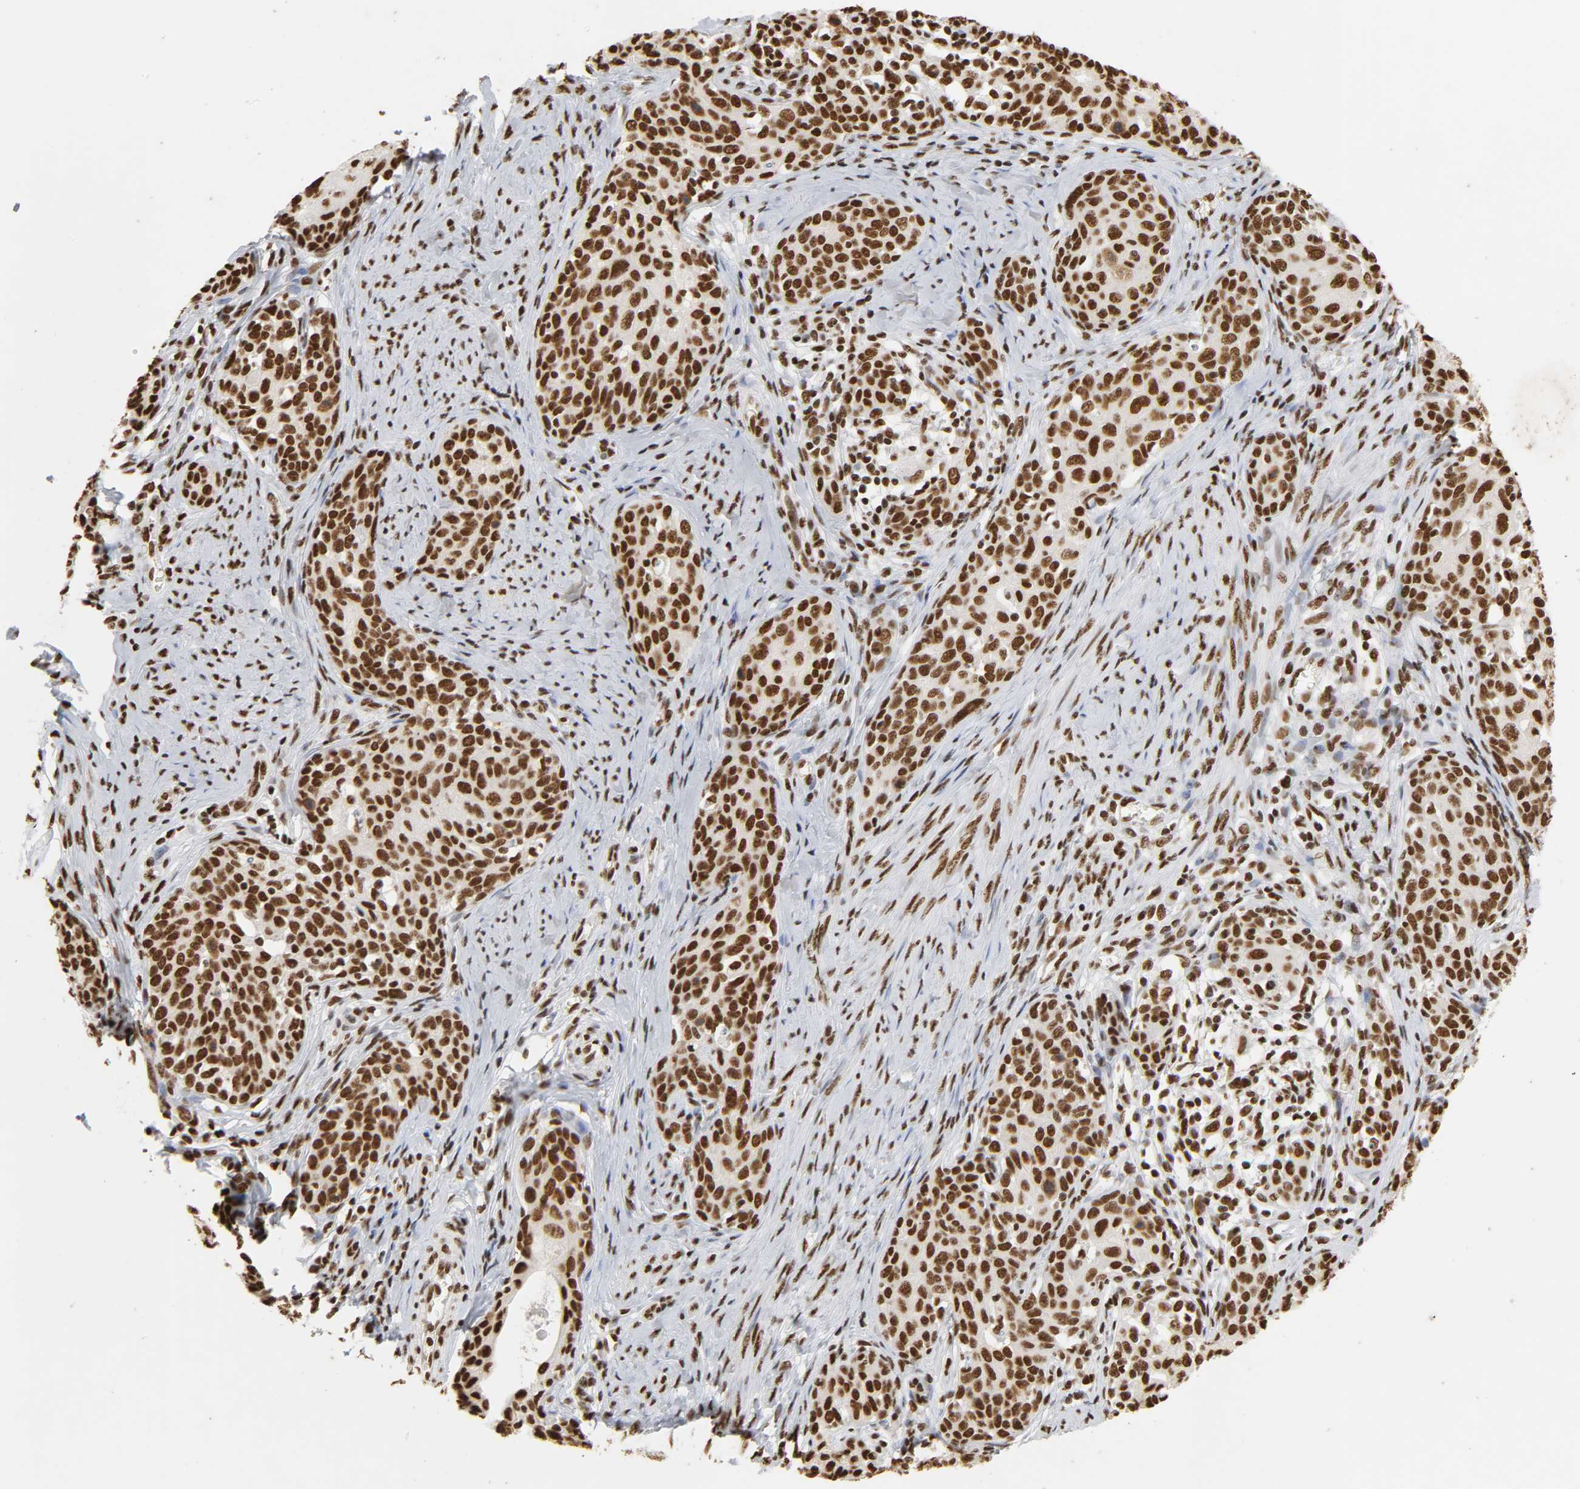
{"staining": {"intensity": "strong", "quantity": ">75%", "location": "nuclear"}, "tissue": "cervical cancer", "cell_type": "Tumor cells", "image_type": "cancer", "snomed": [{"axis": "morphology", "description": "Squamous cell carcinoma, NOS"}, {"axis": "morphology", "description": "Adenocarcinoma, NOS"}, {"axis": "topography", "description": "Cervix"}], "caption": "Cervical cancer (adenocarcinoma) stained with a brown dye demonstrates strong nuclear positive staining in approximately >75% of tumor cells.", "gene": "HNRNPC", "patient": {"sex": "female", "age": 52}}